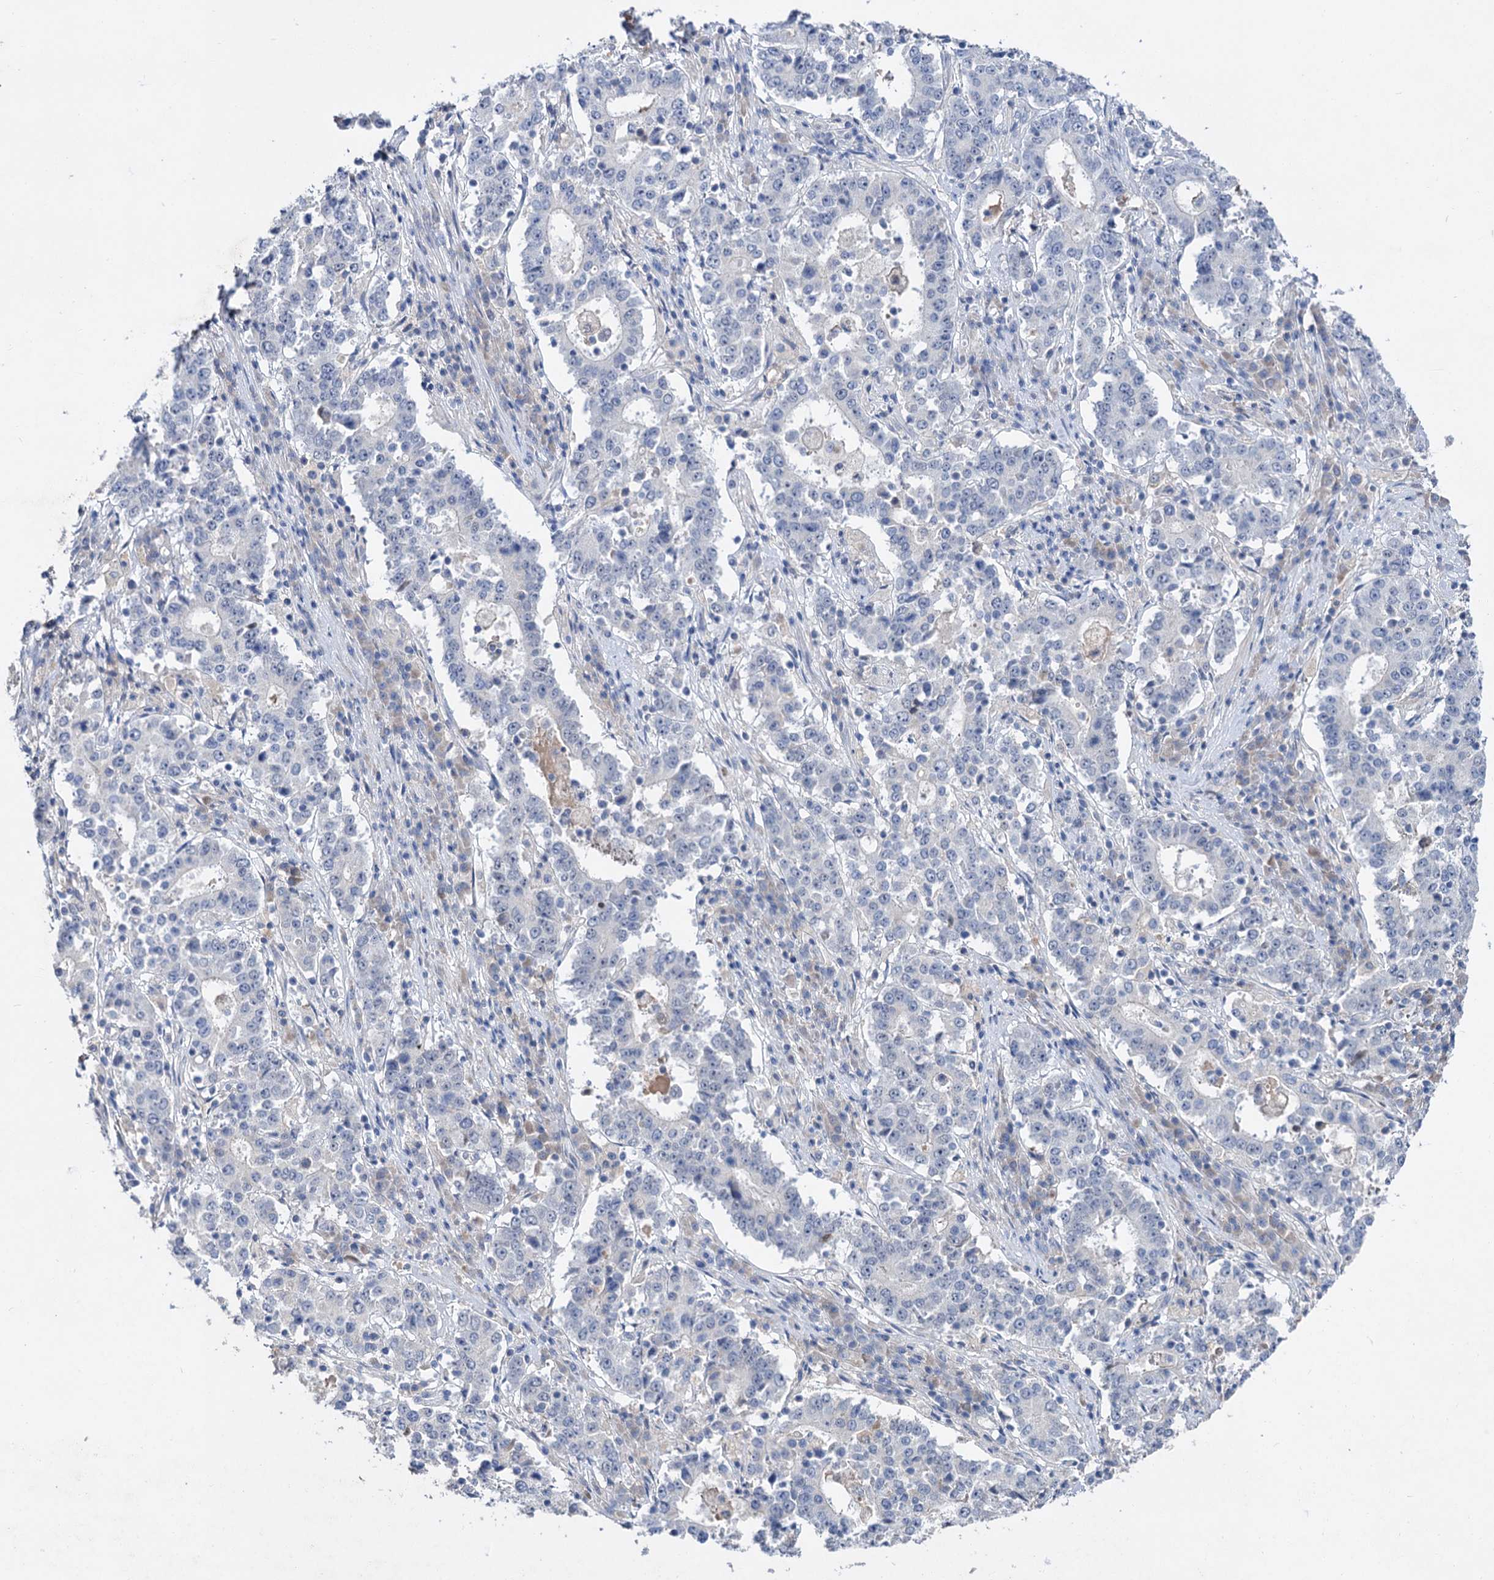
{"staining": {"intensity": "negative", "quantity": "none", "location": "none"}, "tissue": "stomach cancer", "cell_type": "Tumor cells", "image_type": "cancer", "snomed": [{"axis": "morphology", "description": "Adenocarcinoma, NOS"}, {"axis": "topography", "description": "Stomach"}], "caption": "Human stomach cancer stained for a protein using IHC reveals no staining in tumor cells.", "gene": "ATP4A", "patient": {"sex": "male", "age": 59}}